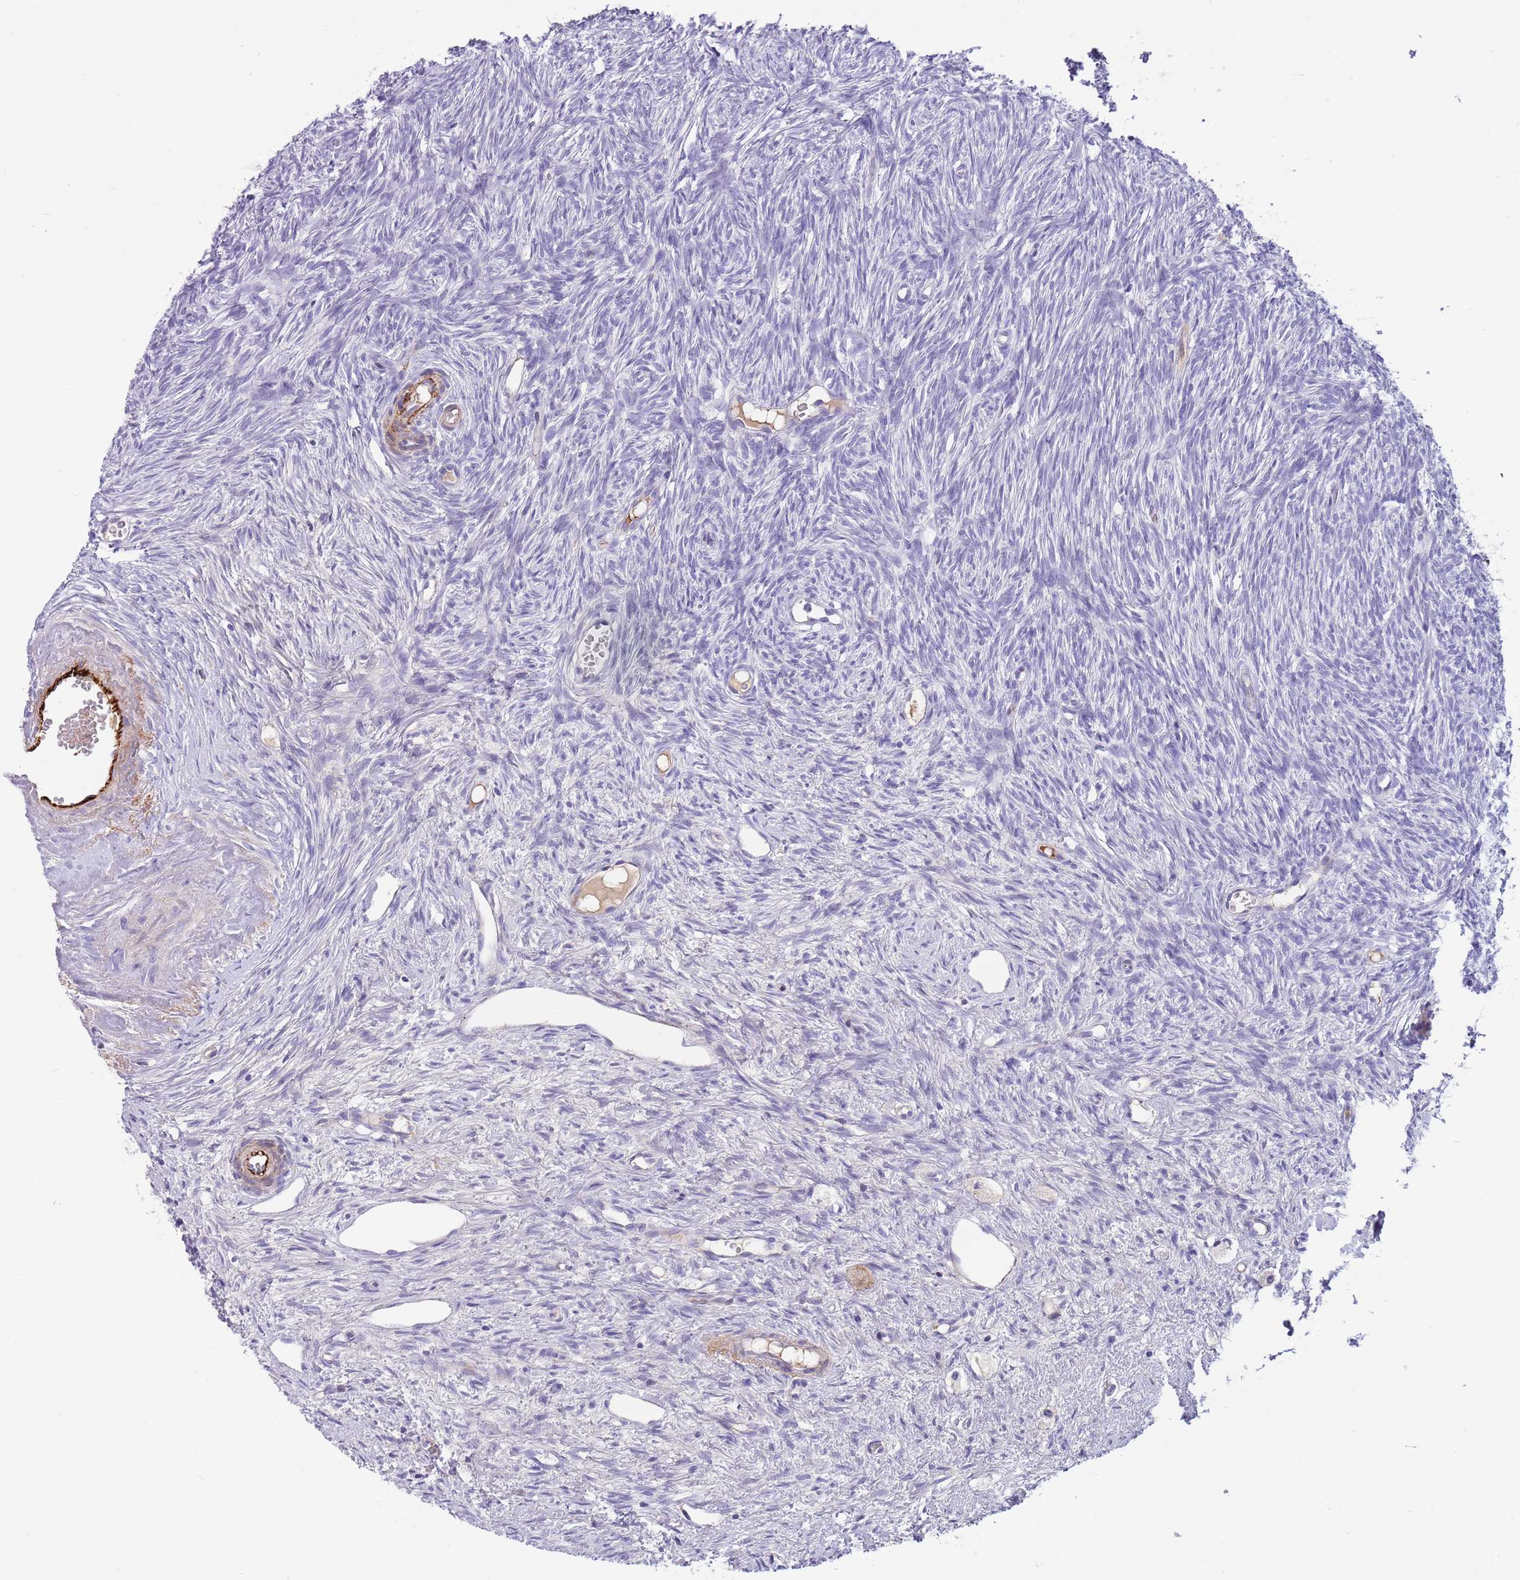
{"staining": {"intensity": "negative", "quantity": "none", "location": "none"}, "tissue": "ovary", "cell_type": "Follicle cells", "image_type": "normal", "snomed": [{"axis": "morphology", "description": "Normal tissue, NOS"}, {"axis": "topography", "description": "Ovary"}], "caption": "Follicle cells show no significant positivity in benign ovary. The staining is performed using DAB (3,3'-diaminobenzidine) brown chromogen with nuclei counter-stained in using hematoxylin.", "gene": "LEPROTL1", "patient": {"sex": "female", "age": 51}}